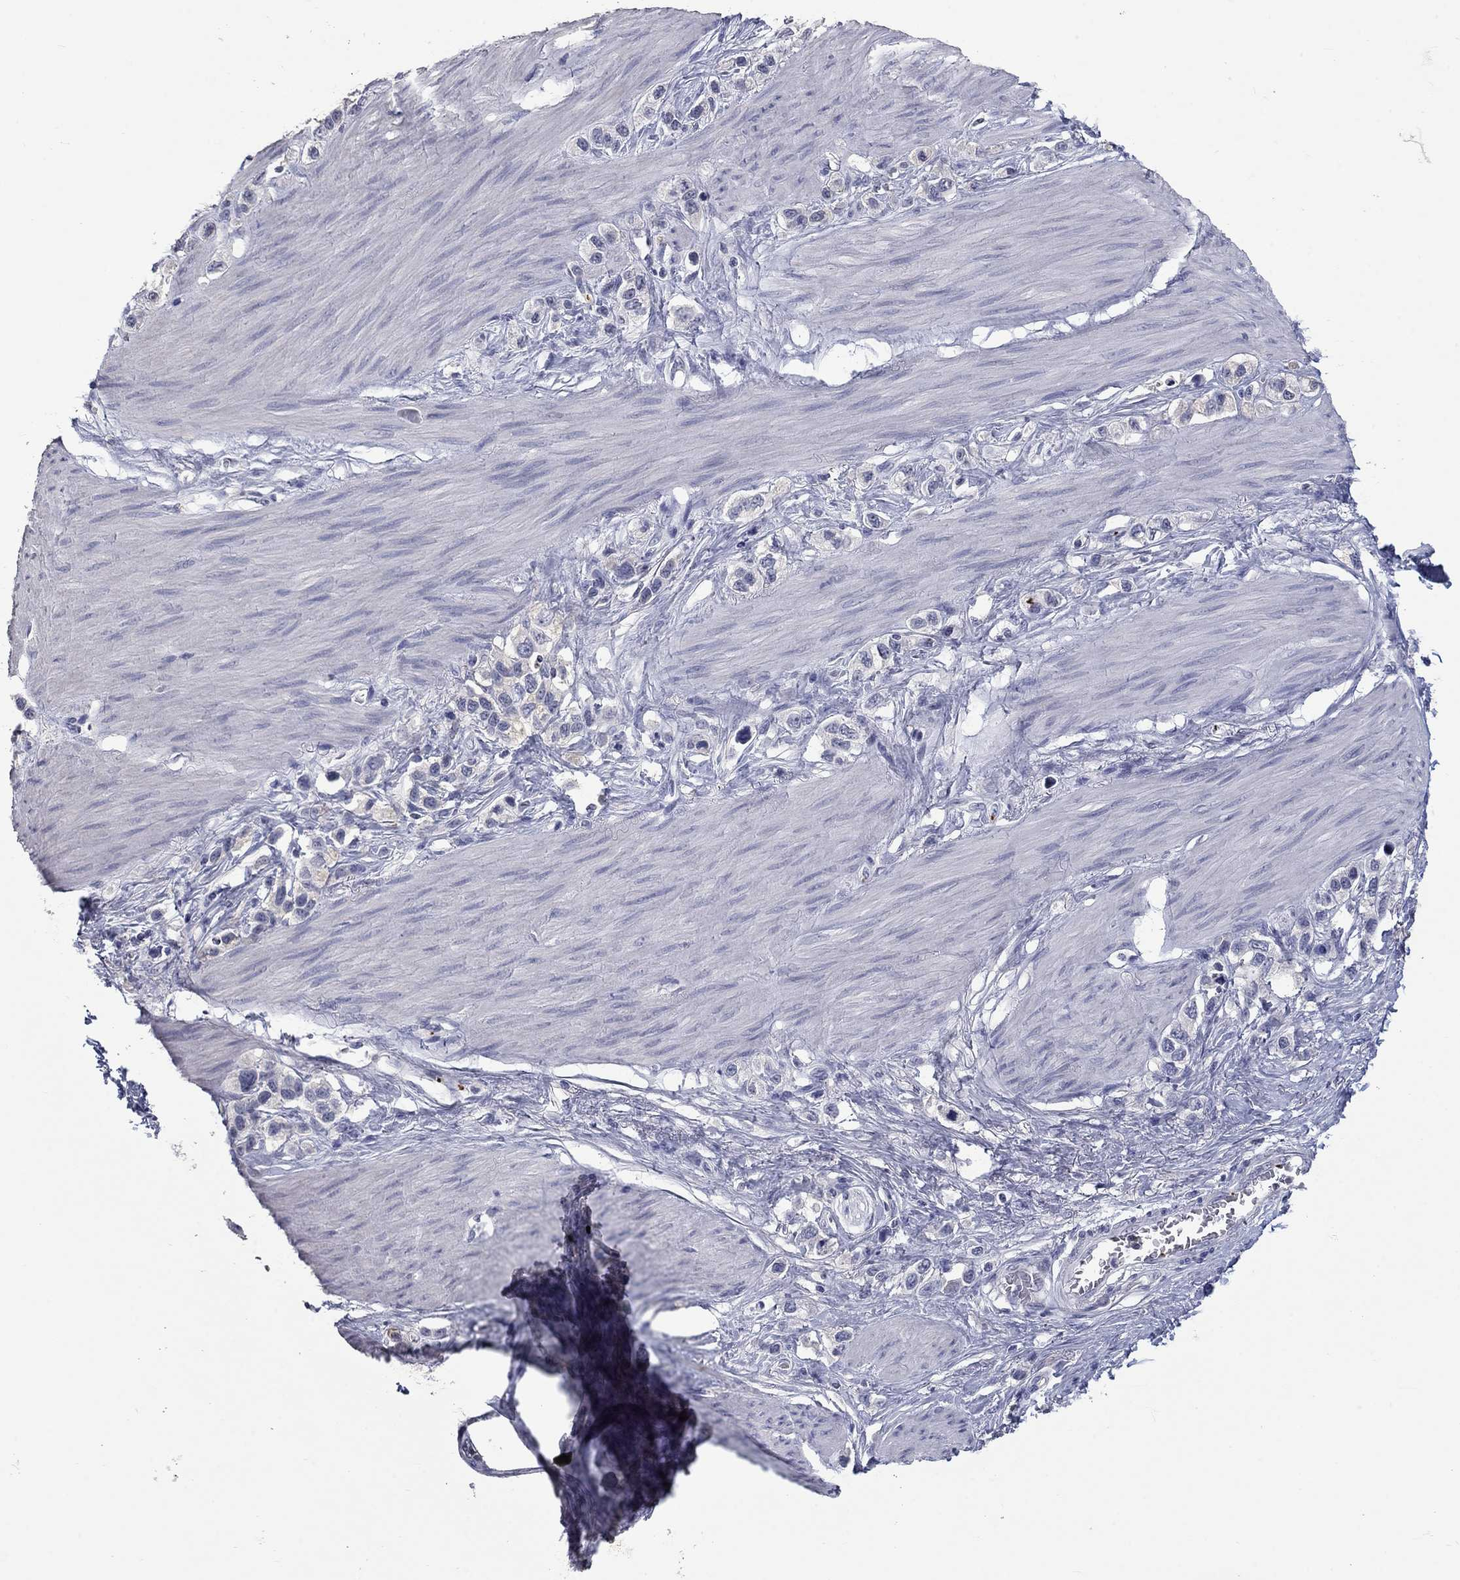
{"staining": {"intensity": "negative", "quantity": "none", "location": "none"}, "tissue": "stomach cancer", "cell_type": "Tumor cells", "image_type": "cancer", "snomed": [{"axis": "morphology", "description": "Normal tissue, NOS"}, {"axis": "morphology", "description": "Adenocarcinoma, NOS"}, {"axis": "morphology", "description": "Adenocarcinoma, High grade"}, {"axis": "topography", "description": "Stomach, upper"}, {"axis": "topography", "description": "Stomach"}], "caption": "Stomach cancer was stained to show a protein in brown. There is no significant positivity in tumor cells.", "gene": "PLEK", "patient": {"sex": "female", "age": 65}}